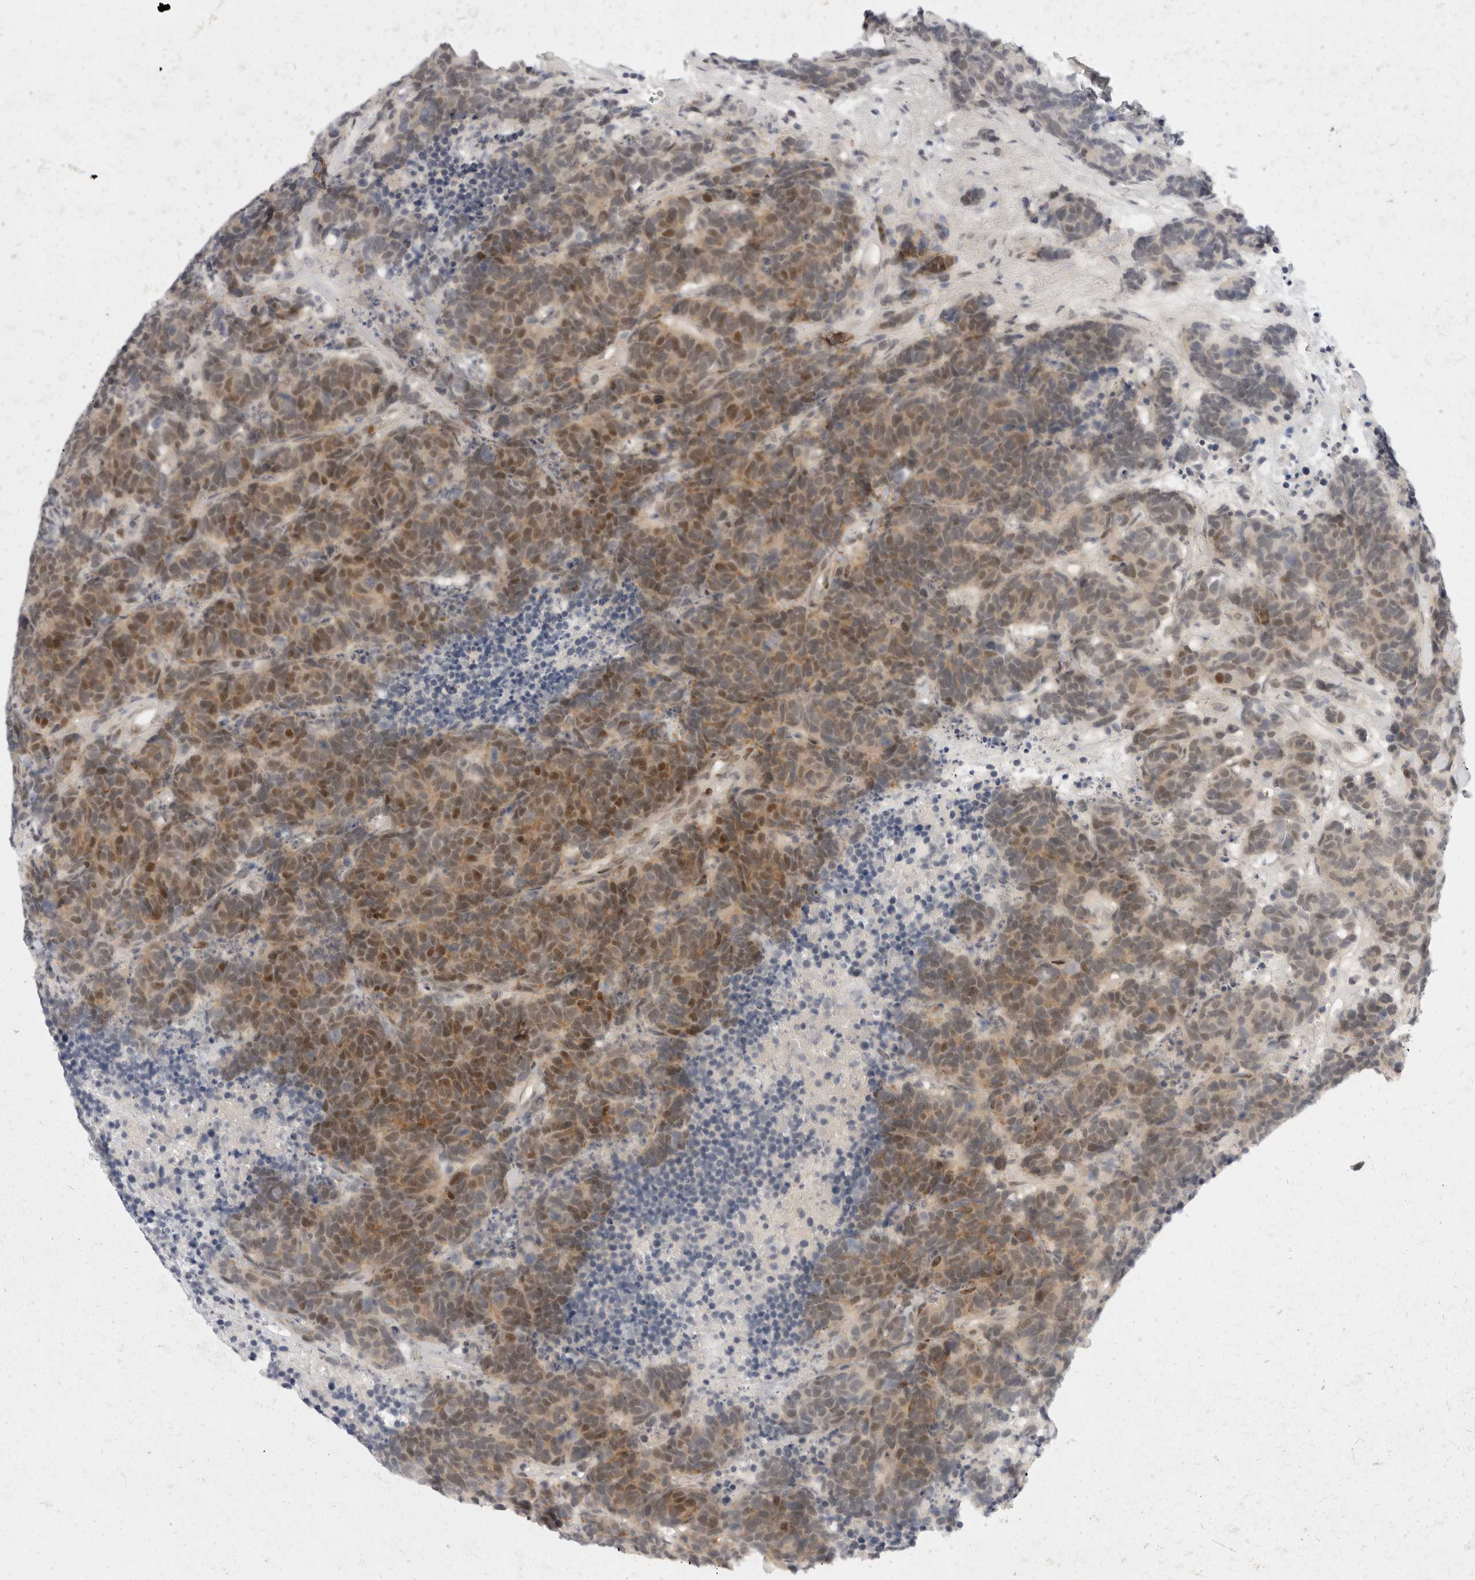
{"staining": {"intensity": "weak", "quantity": ">75%", "location": "cytoplasmic/membranous,nuclear"}, "tissue": "carcinoid", "cell_type": "Tumor cells", "image_type": "cancer", "snomed": [{"axis": "morphology", "description": "Carcinoma, NOS"}, {"axis": "morphology", "description": "Carcinoid, malignant, NOS"}, {"axis": "topography", "description": "Urinary bladder"}], "caption": "This is an image of immunohistochemistry staining of carcinoid, which shows weak staining in the cytoplasmic/membranous and nuclear of tumor cells.", "gene": "TOM1L2", "patient": {"sex": "male", "age": 57}}